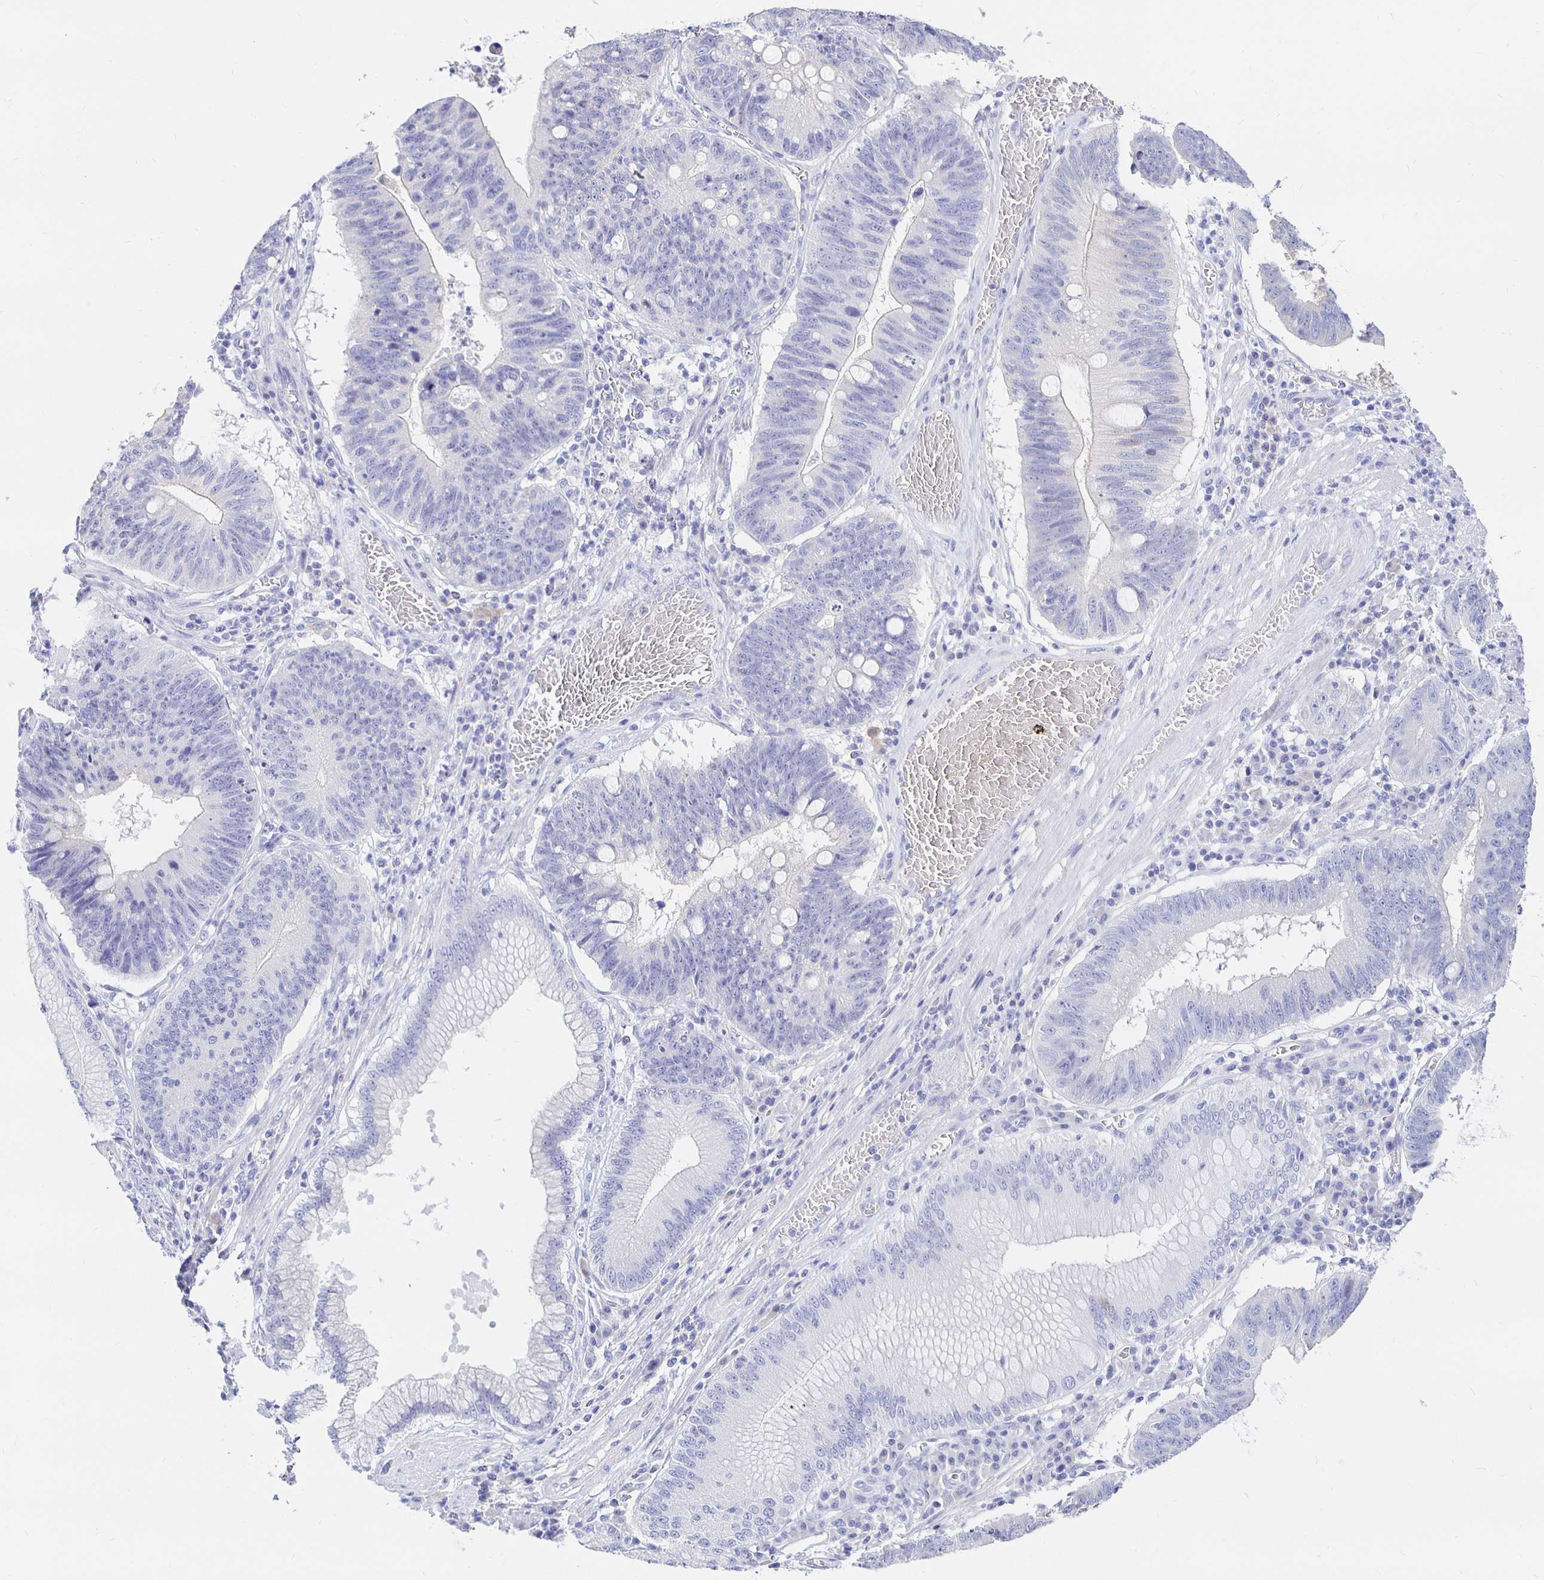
{"staining": {"intensity": "negative", "quantity": "none", "location": "none"}, "tissue": "stomach cancer", "cell_type": "Tumor cells", "image_type": "cancer", "snomed": [{"axis": "morphology", "description": "Adenocarcinoma, NOS"}, {"axis": "topography", "description": "Stomach"}], "caption": "Immunohistochemistry photomicrograph of human adenocarcinoma (stomach) stained for a protein (brown), which exhibits no positivity in tumor cells. (Stains: DAB immunohistochemistry (IHC) with hematoxylin counter stain, Microscopy: brightfield microscopy at high magnification).", "gene": "UMOD", "patient": {"sex": "male", "age": 59}}